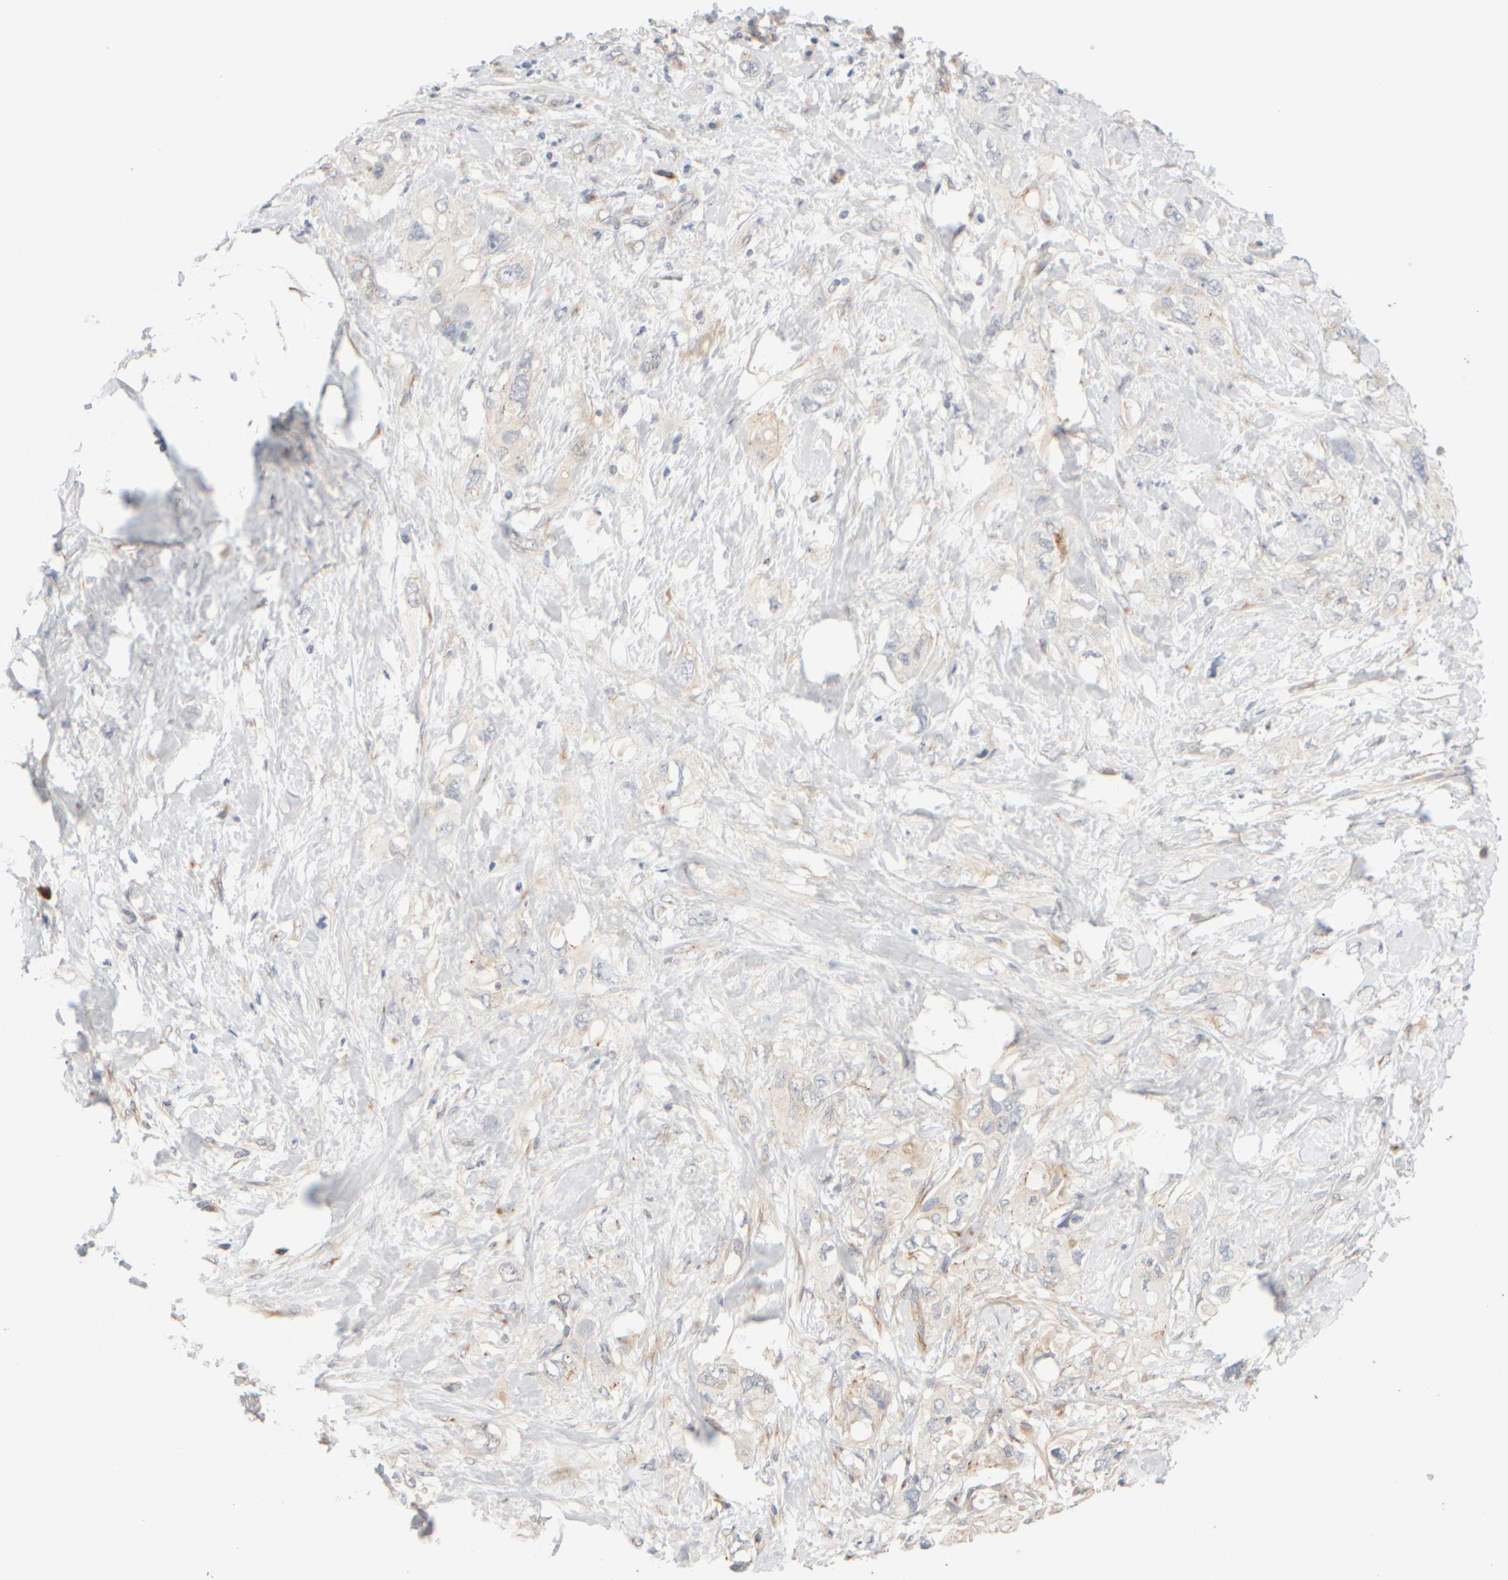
{"staining": {"intensity": "weak", "quantity": "<25%", "location": "cytoplasmic/membranous"}, "tissue": "pancreatic cancer", "cell_type": "Tumor cells", "image_type": "cancer", "snomed": [{"axis": "morphology", "description": "Adenocarcinoma, NOS"}, {"axis": "topography", "description": "Pancreas"}], "caption": "Histopathology image shows no significant protein staining in tumor cells of pancreatic cancer (adenocarcinoma).", "gene": "GOPC", "patient": {"sex": "female", "age": 56}}